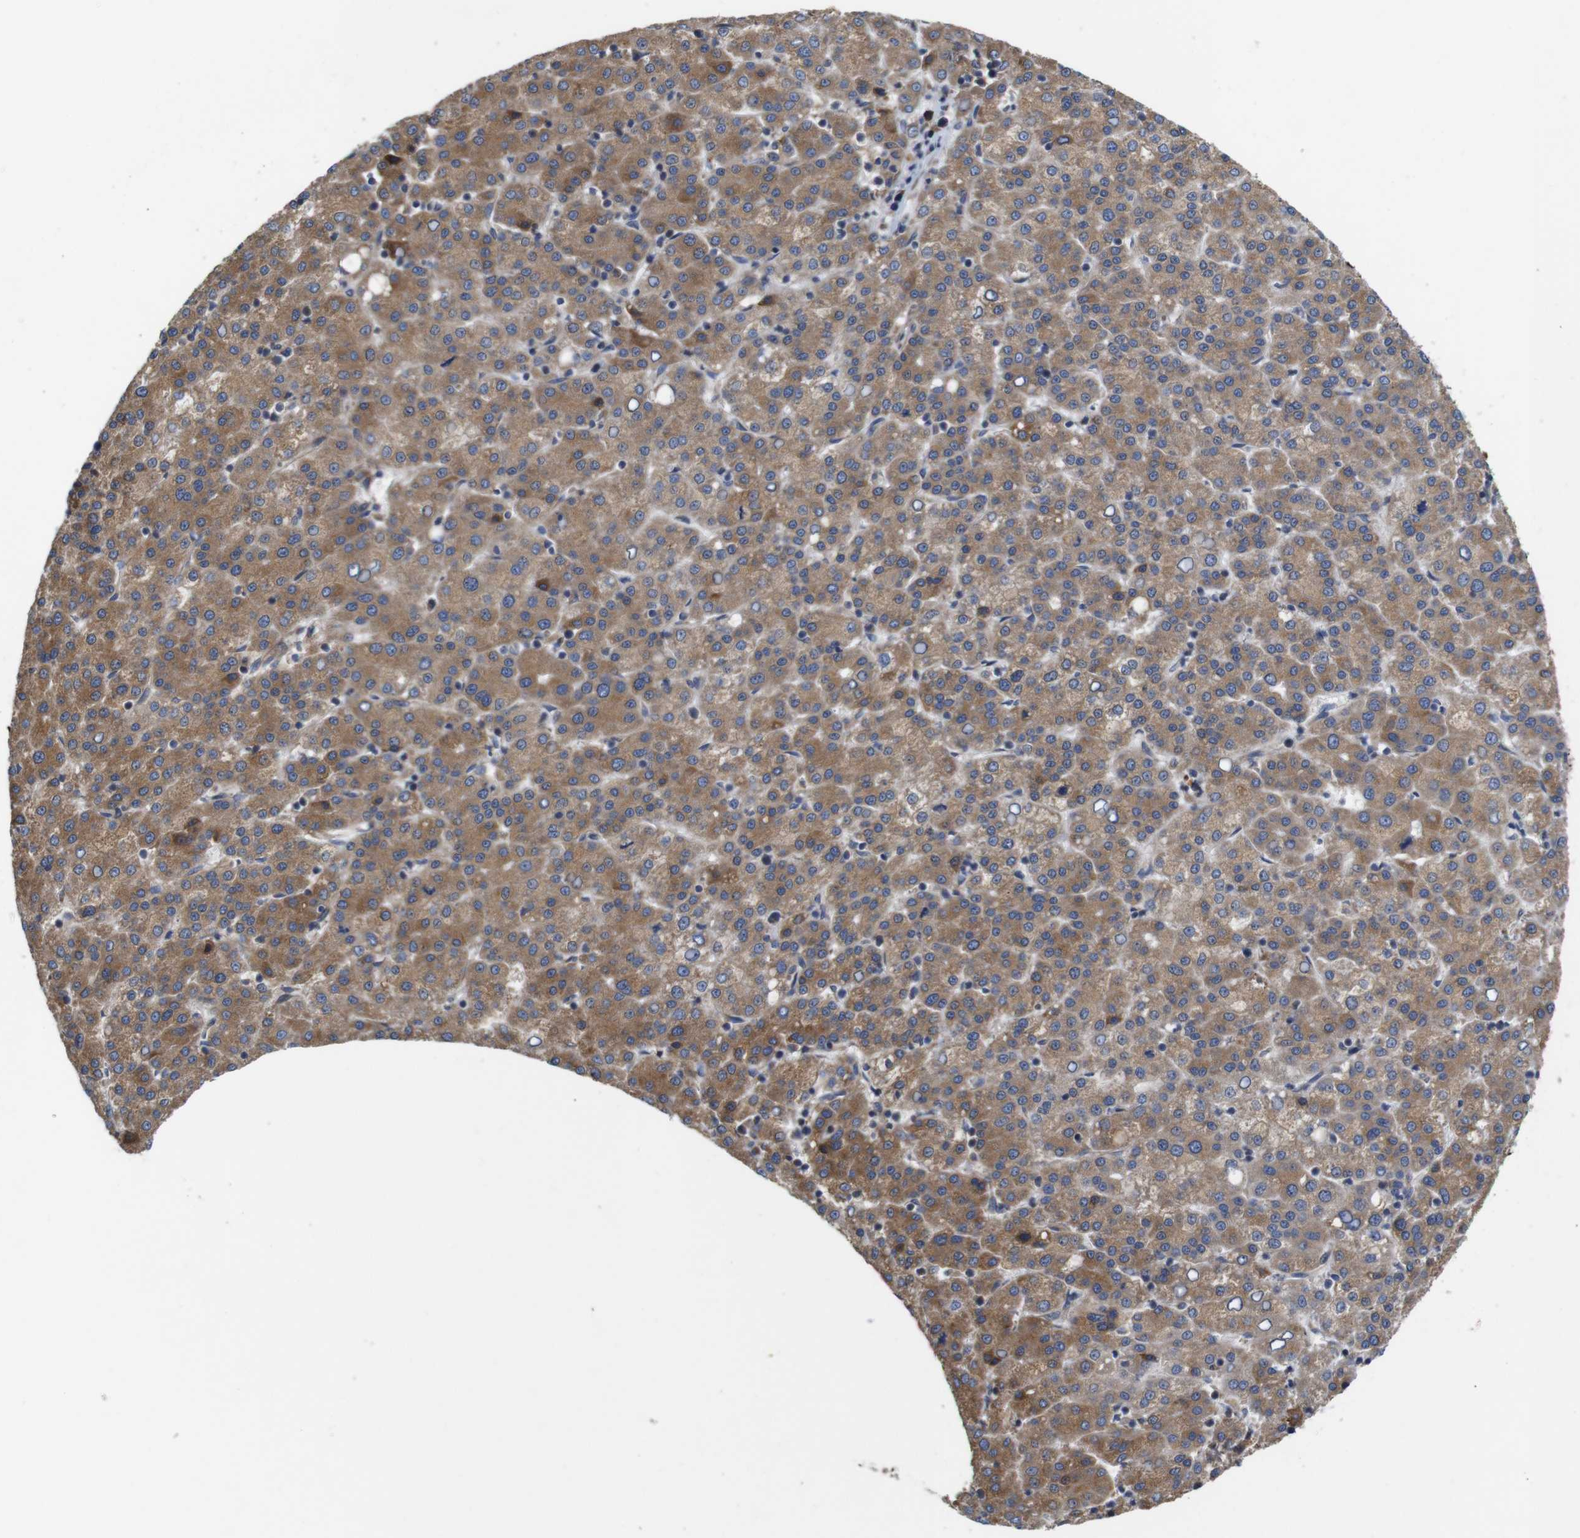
{"staining": {"intensity": "moderate", "quantity": ">75%", "location": "cytoplasmic/membranous"}, "tissue": "liver cancer", "cell_type": "Tumor cells", "image_type": "cancer", "snomed": [{"axis": "morphology", "description": "Carcinoma, Hepatocellular, NOS"}, {"axis": "topography", "description": "Liver"}], "caption": "The immunohistochemical stain highlights moderate cytoplasmic/membranous positivity in tumor cells of liver cancer (hepatocellular carcinoma) tissue.", "gene": "POMK", "patient": {"sex": "female", "age": 58}}